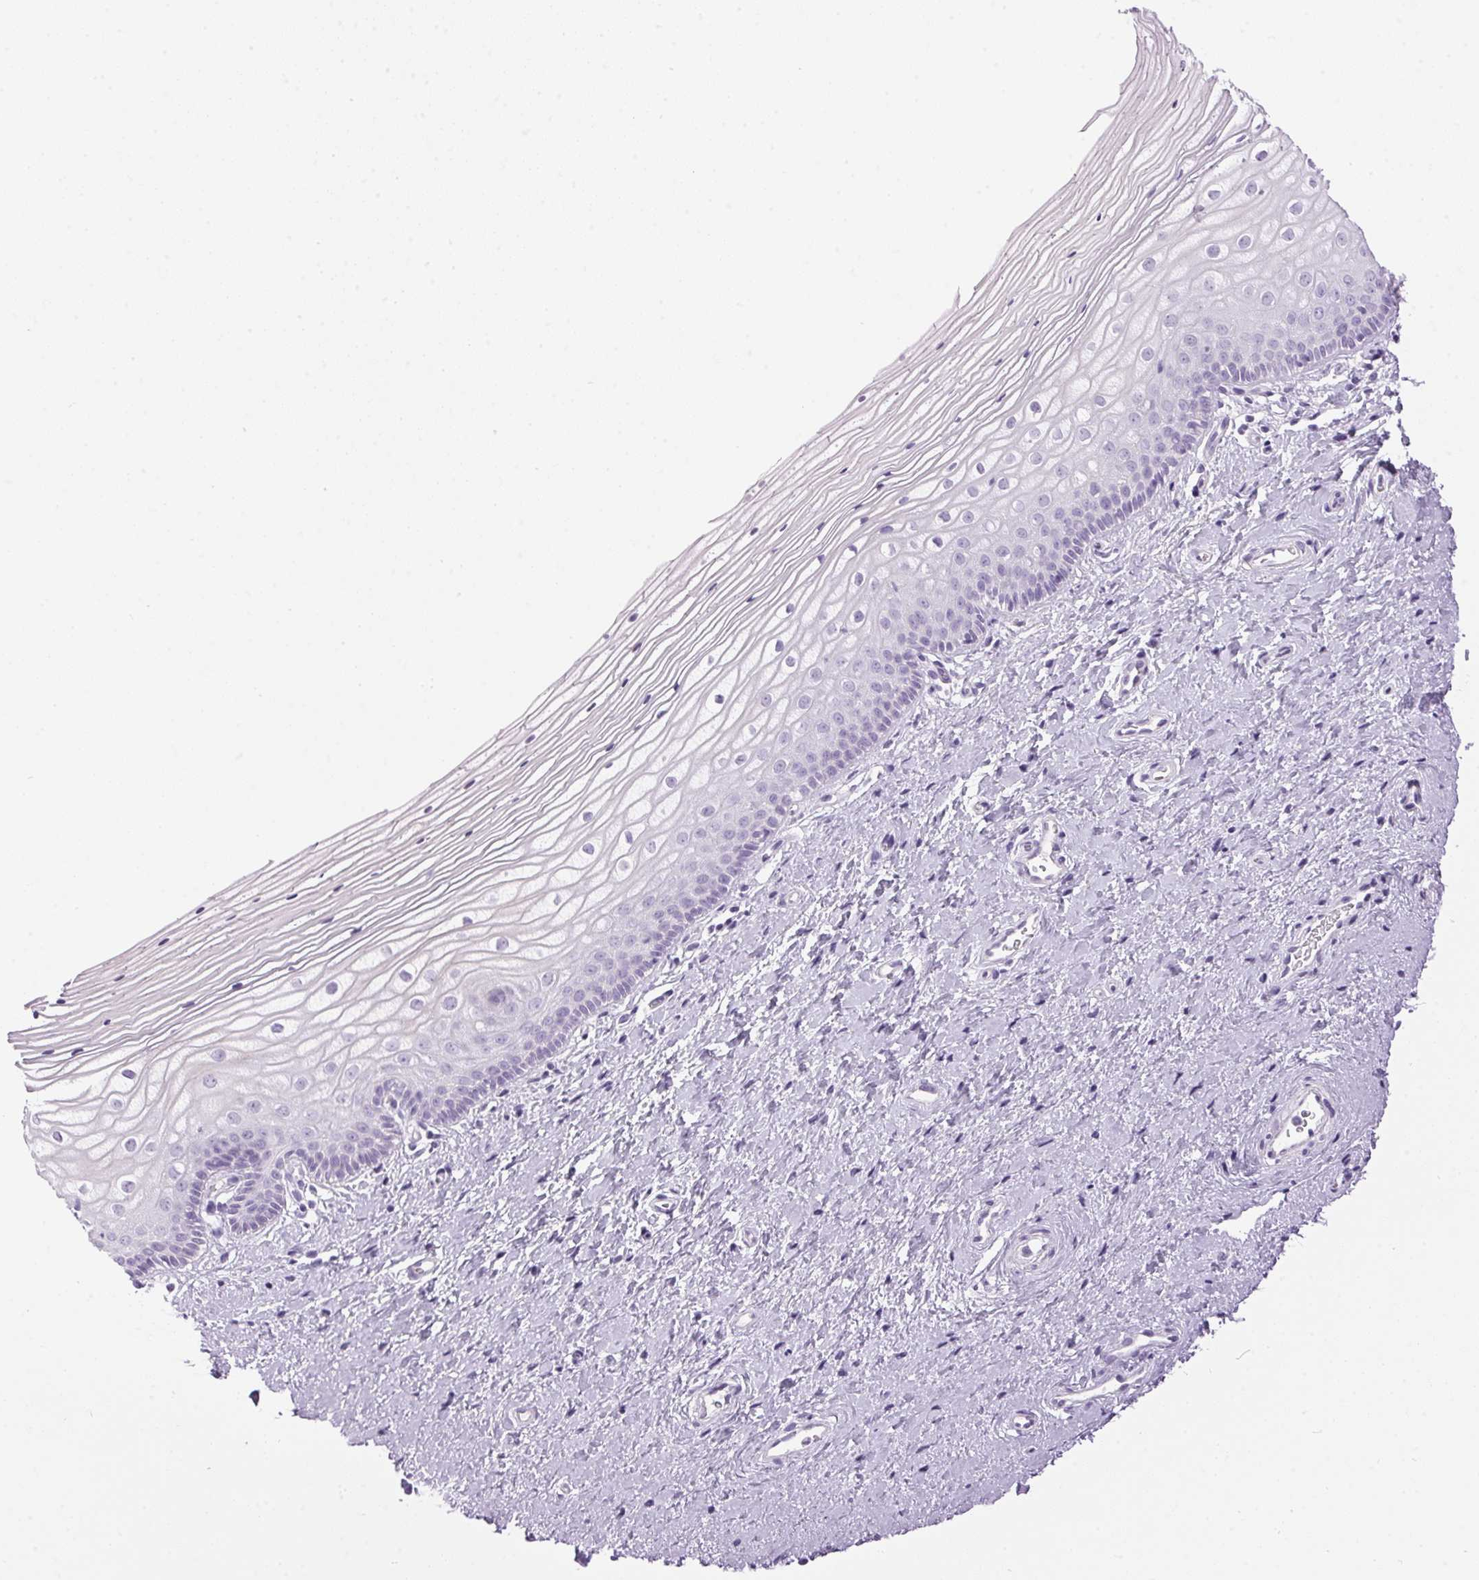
{"staining": {"intensity": "negative", "quantity": "none", "location": "none"}, "tissue": "vagina", "cell_type": "Squamous epithelial cells", "image_type": "normal", "snomed": [{"axis": "morphology", "description": "Normal tissue, NOS"}, {"axis": "topography", "description": "Vagina"}], "caption": "IHC histopathology image of benign vagina stained for a protein (brown), which displays no expression in squamous epithelial cells.", "gene": "SP7", "patient": {"sex": "female", "age": 39}}